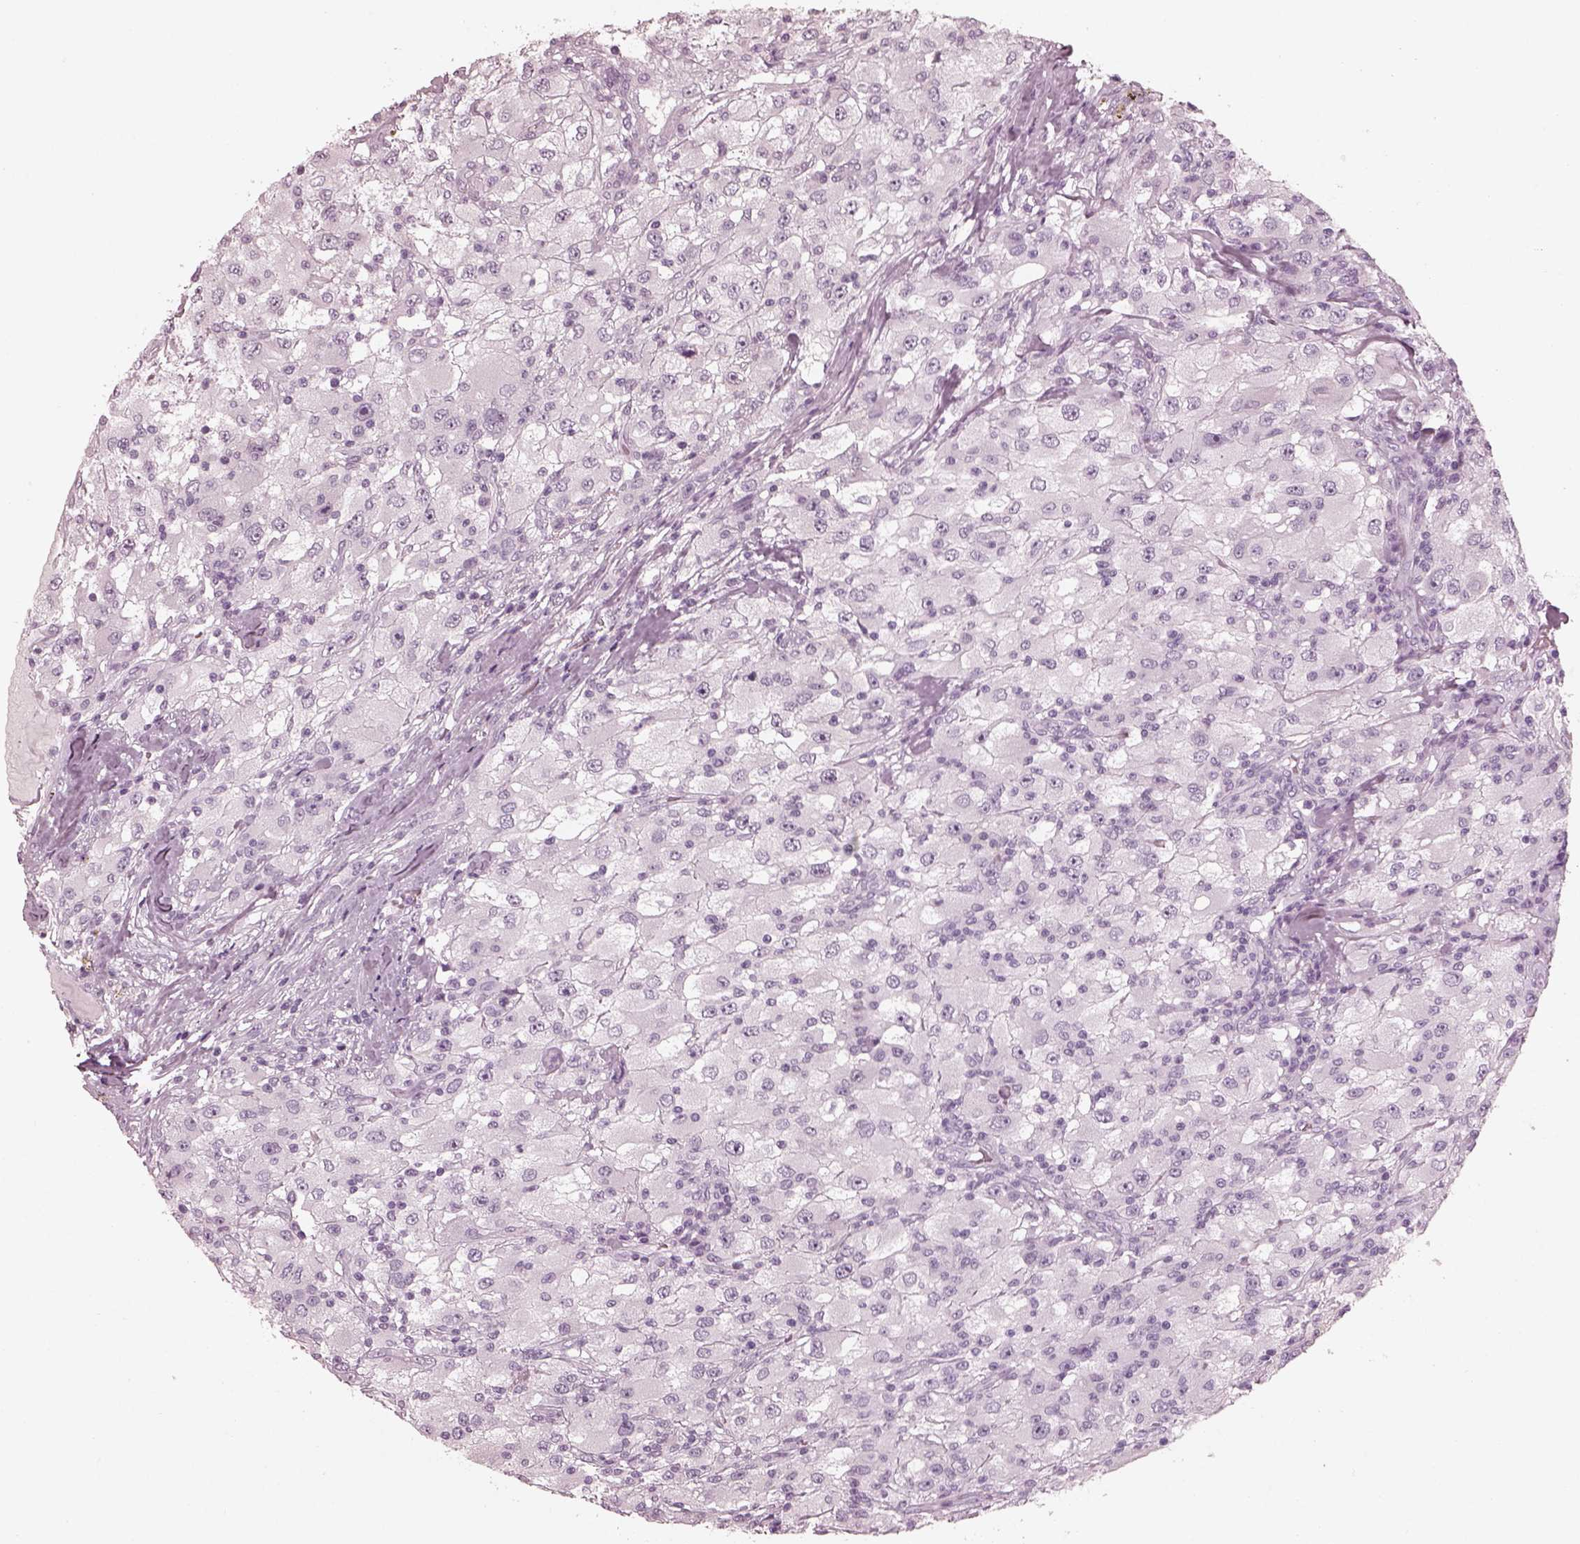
{"staining": {"intensity": "negative", "quantity": "none", "location": "none"}, "tissue": "renal cancer", "cell_type": "Tumor cells", "image_type": "cancer", "snomed": [{"axis": "morphology", "description": "Adenocarcinoma, NOS"}, {"axis": "topography", "description": "Kidney"}], "caption": "High power microscopy histopathology image of an immunohistochemistry (IHC) histopathology image of renal cancer (adenocarcinoma), revealing no significant expression in tumor cells. Nuclei are stained in blue.", "gene": "FABP9", "patient": {"sex": "female", "age": 67}}